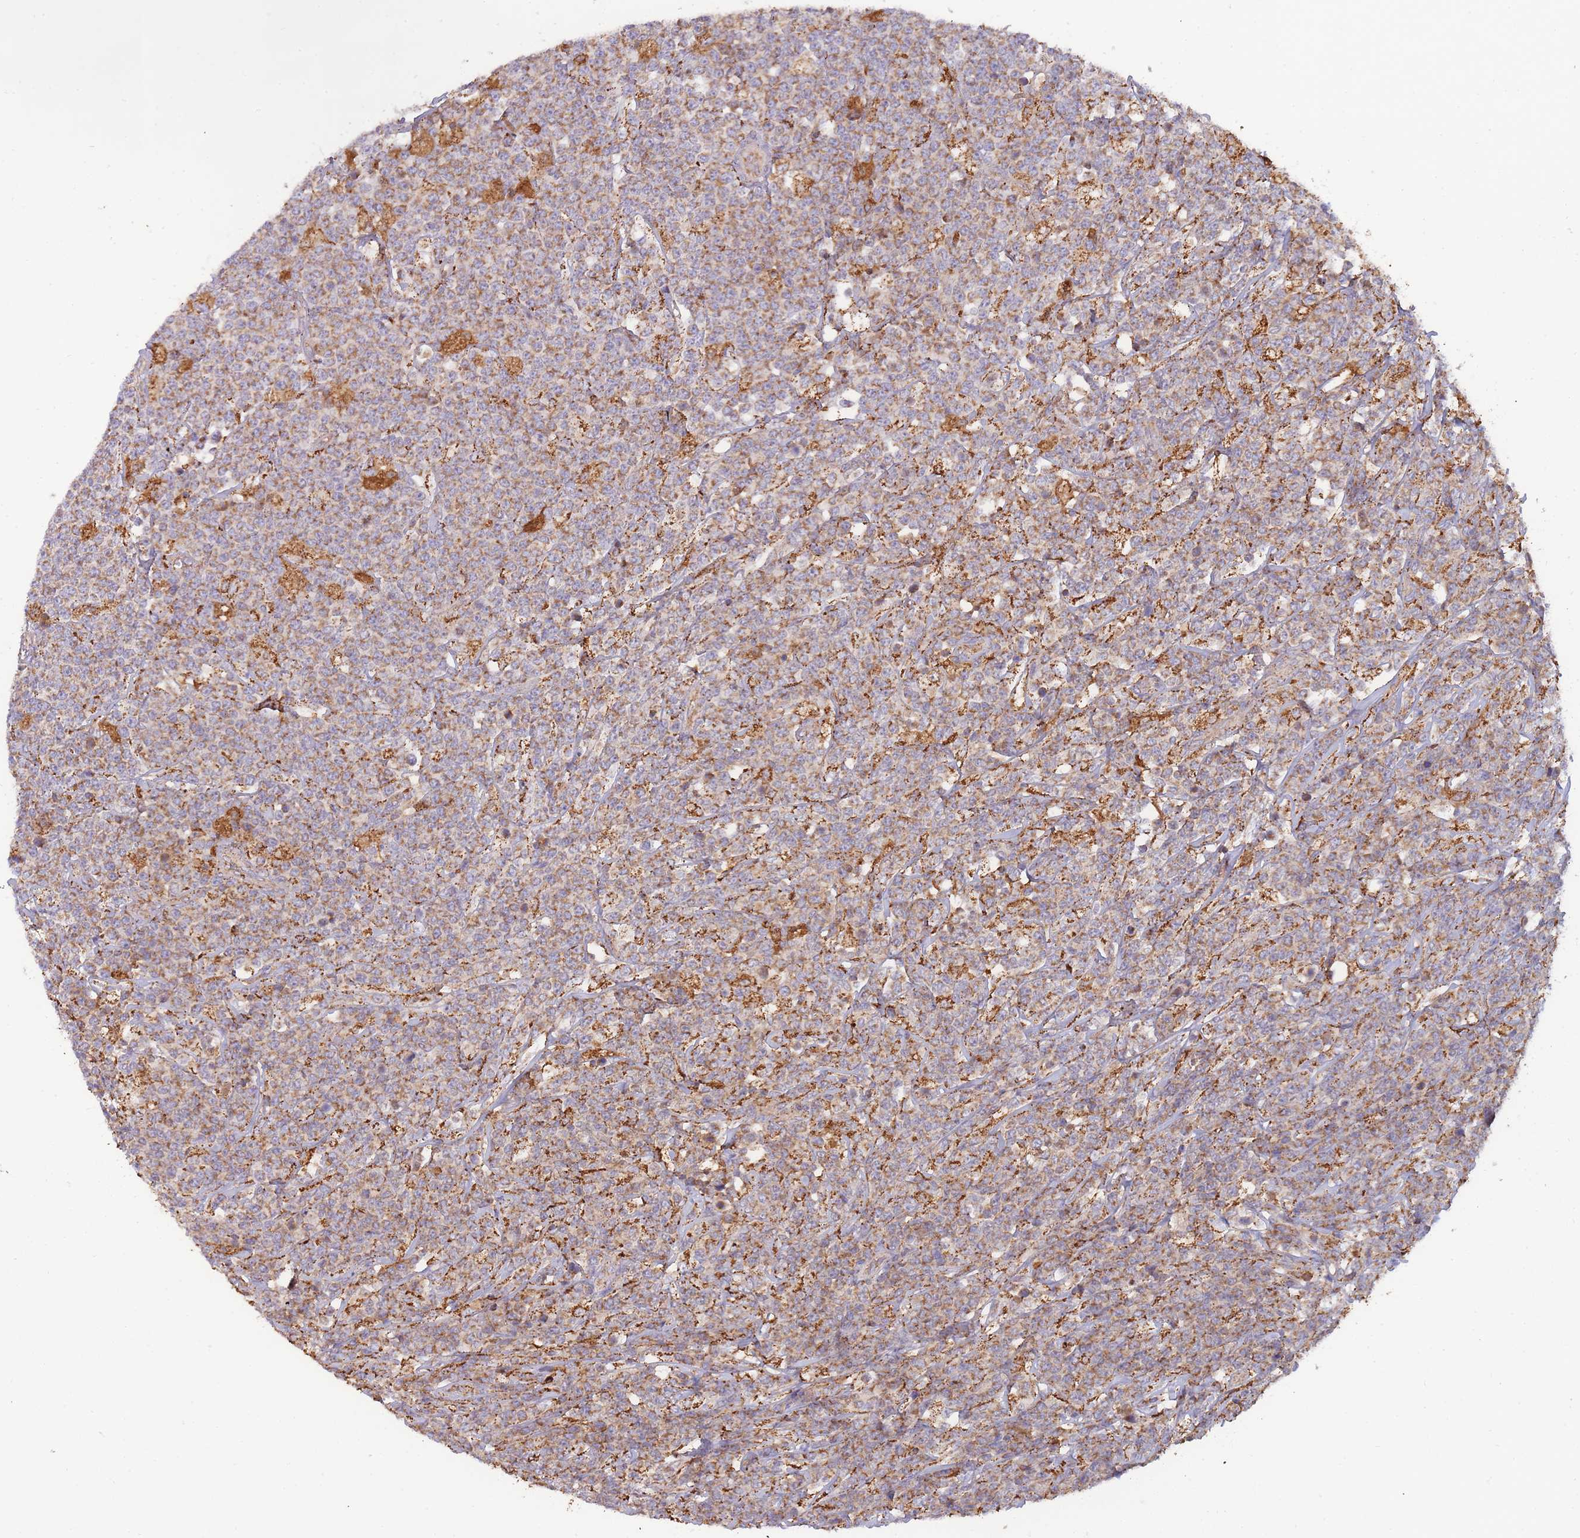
{"staining": {"intensity": "weak", "quantity": ">75%", "location": "cytoplasmic/membranous"}, "tissue": "lymphoma", "cell_type": "Tumor cells", "image_type": "cancer", "snomed": [{"axis": "morphology", "description": "Malignant lymphoma, non-Hodgkin's type, High grade"}, {"axis": "topography", "description": "Small intestine"}], "caption": "Immunohistochemical staining of human high-grade malignant lymphoma, non-Hodgkin's type reveals weak cytoplasmic/membranous protein positivity in approximately >75% of tumor cells. (DAB (3,3'-diaminobenzidine) IHC, brown staining for protein, blue staining for nuclei).", "gene": "MRPL17", "patient": {"sex": "male", "age": 8}}